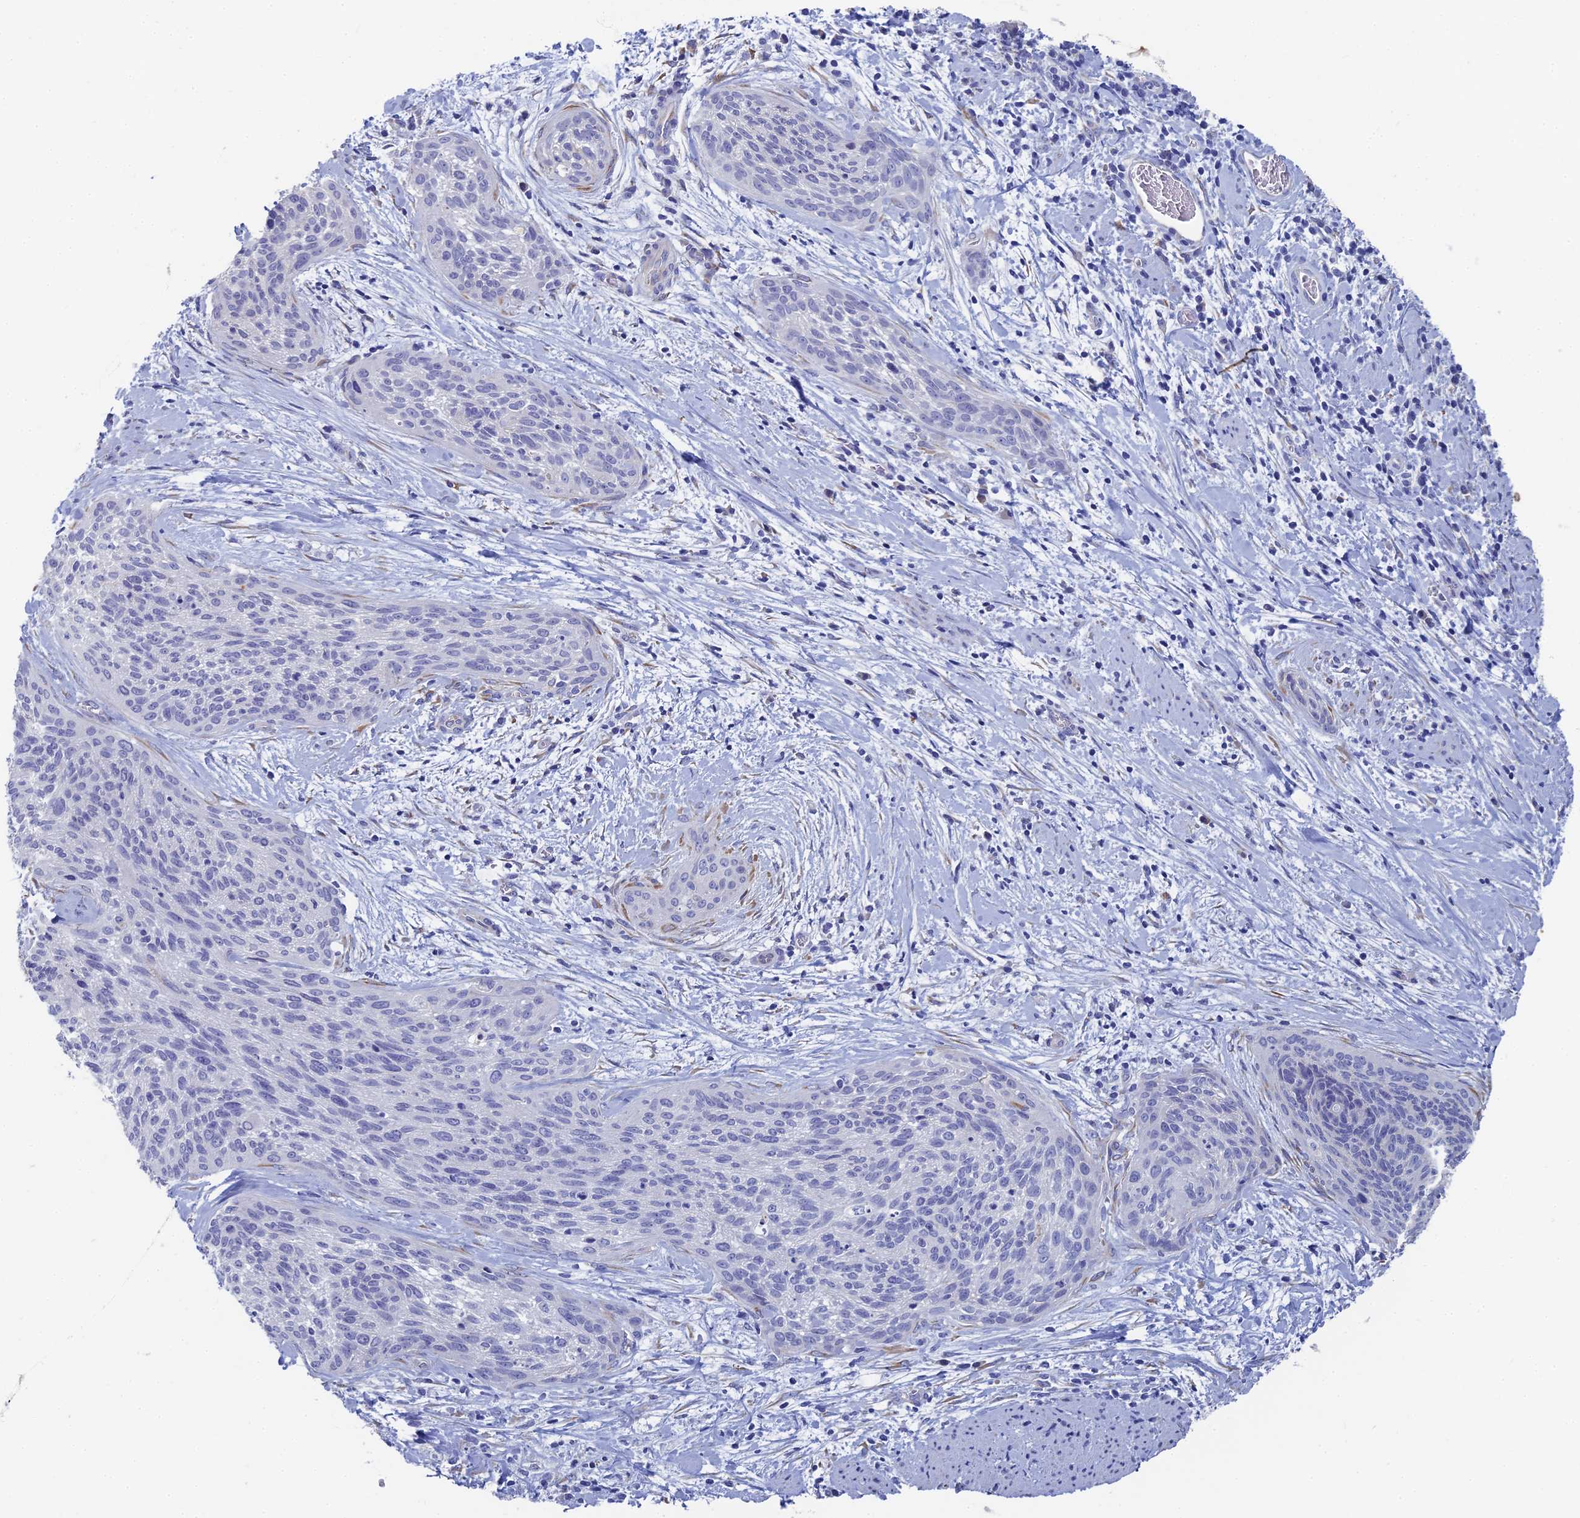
{"staining": {"intensity": "negative", "quantity": "none", "location": "none"}, "tissue": "cervical cancer", "cell_type": "Tumor cells", "image_type": "cancer", "snomed": [{"axis": "morphology", "description": "Squamous cell carcinoma, NOS"}, {"axis": "topography", "description": "Cervix"}], "caption": "Tumor cells show no significant staining in cervical squamous cell carcinoma.", "gene": "TNNT3", "patient": {"sex": "female", "age": 55}}